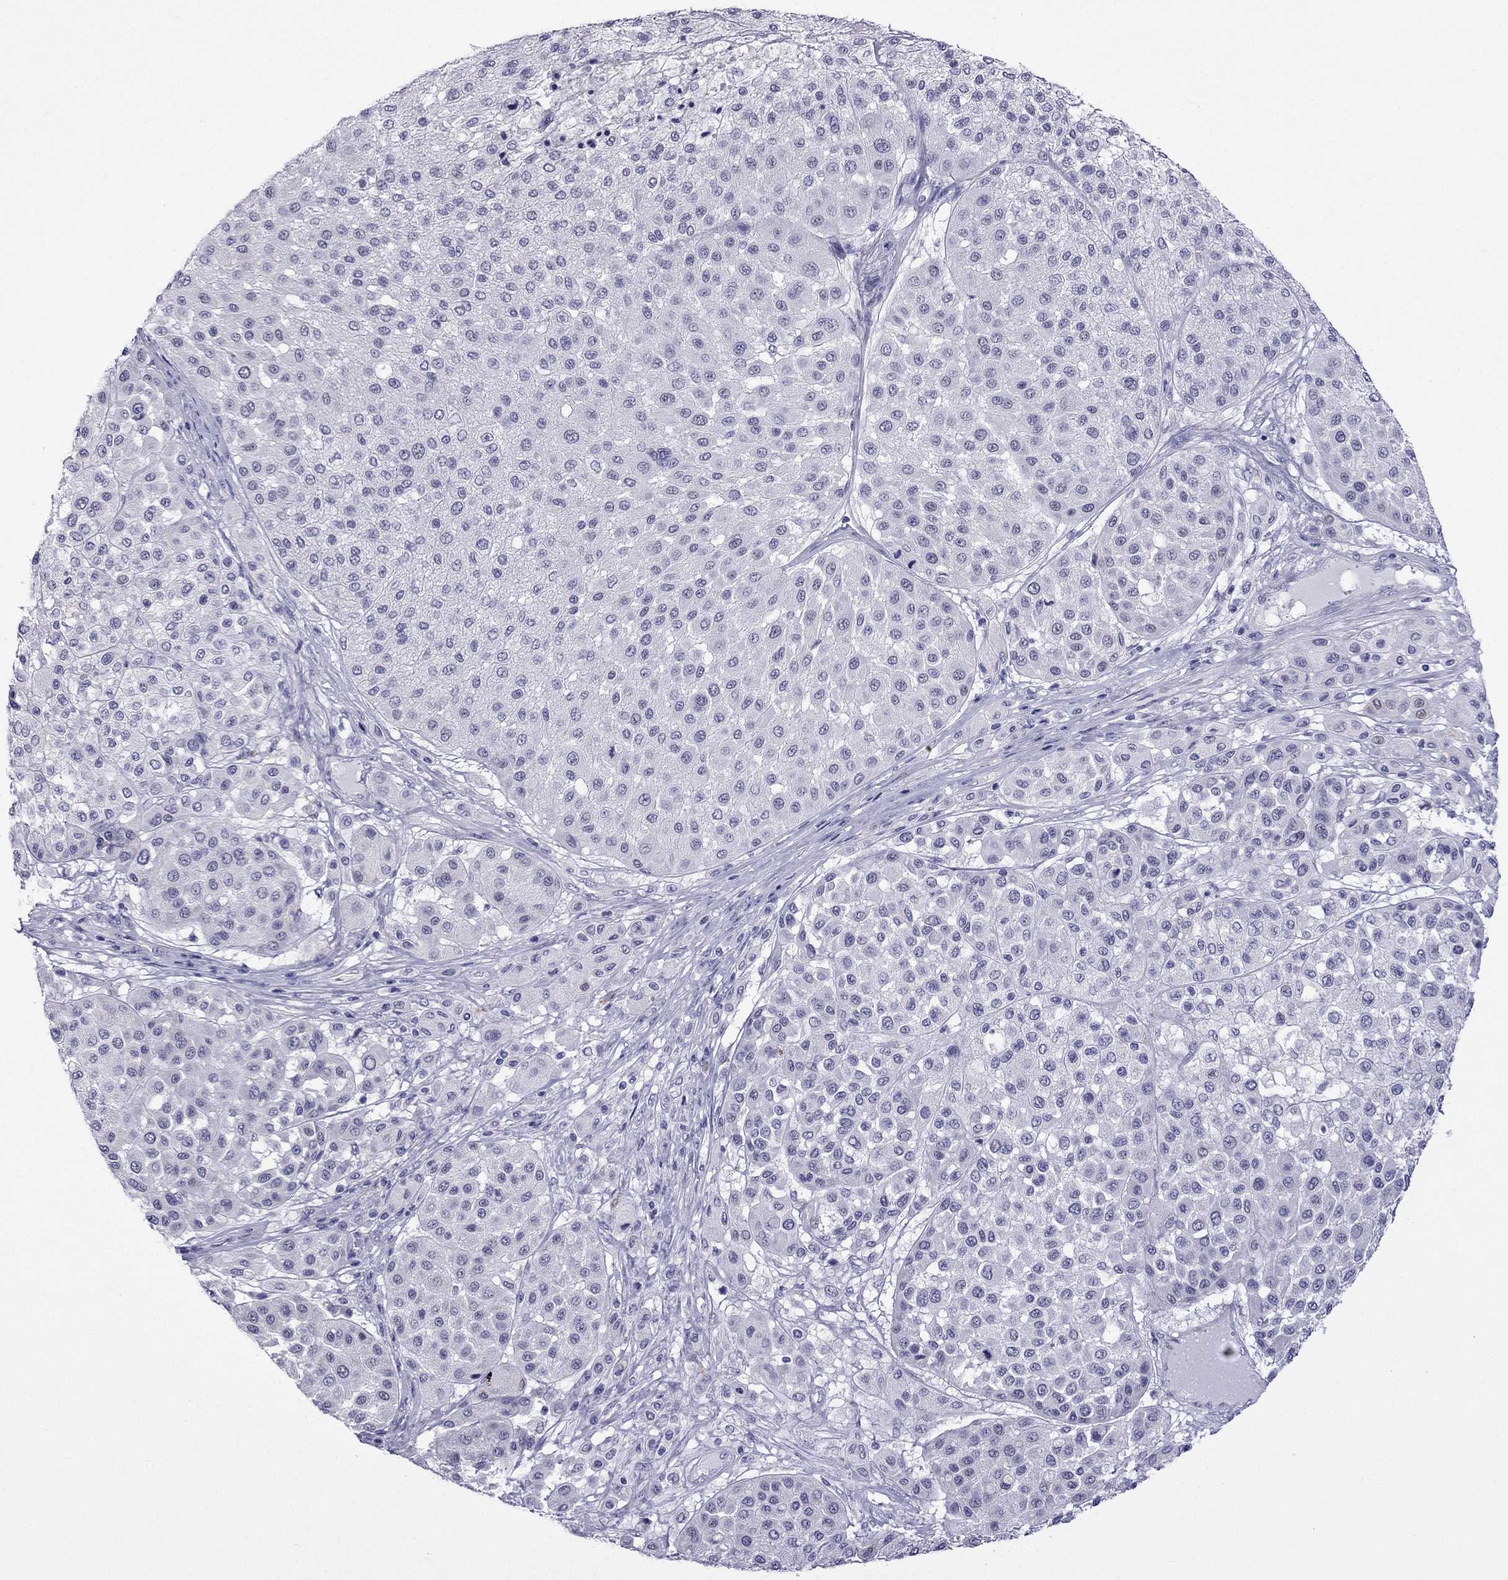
{"staining": {"intensity": "negative", "quantity": "none", "location": "none"}, "tissue": "melanoma", "cell_type": "Tumor cells", "image_type": "cancer", "snomed": [{"axis": "morphology", "description": "Malignant melanoma, Metastatic site"}, {"axis": "topography", "description": "Smooth muscle"}], "caption": "Image shows no significant protein positivity in tumor cells of malignant melanoma (metastatic site). Brightfield microscopy of immunohistochemistry (IHC) stained with DAB (3,3'-diaminobenzidine) (brown) and hematoxylin (blue), captured at high magnification.", "gene": "MGP", "patient": {"sex": "male", "age": 41}}